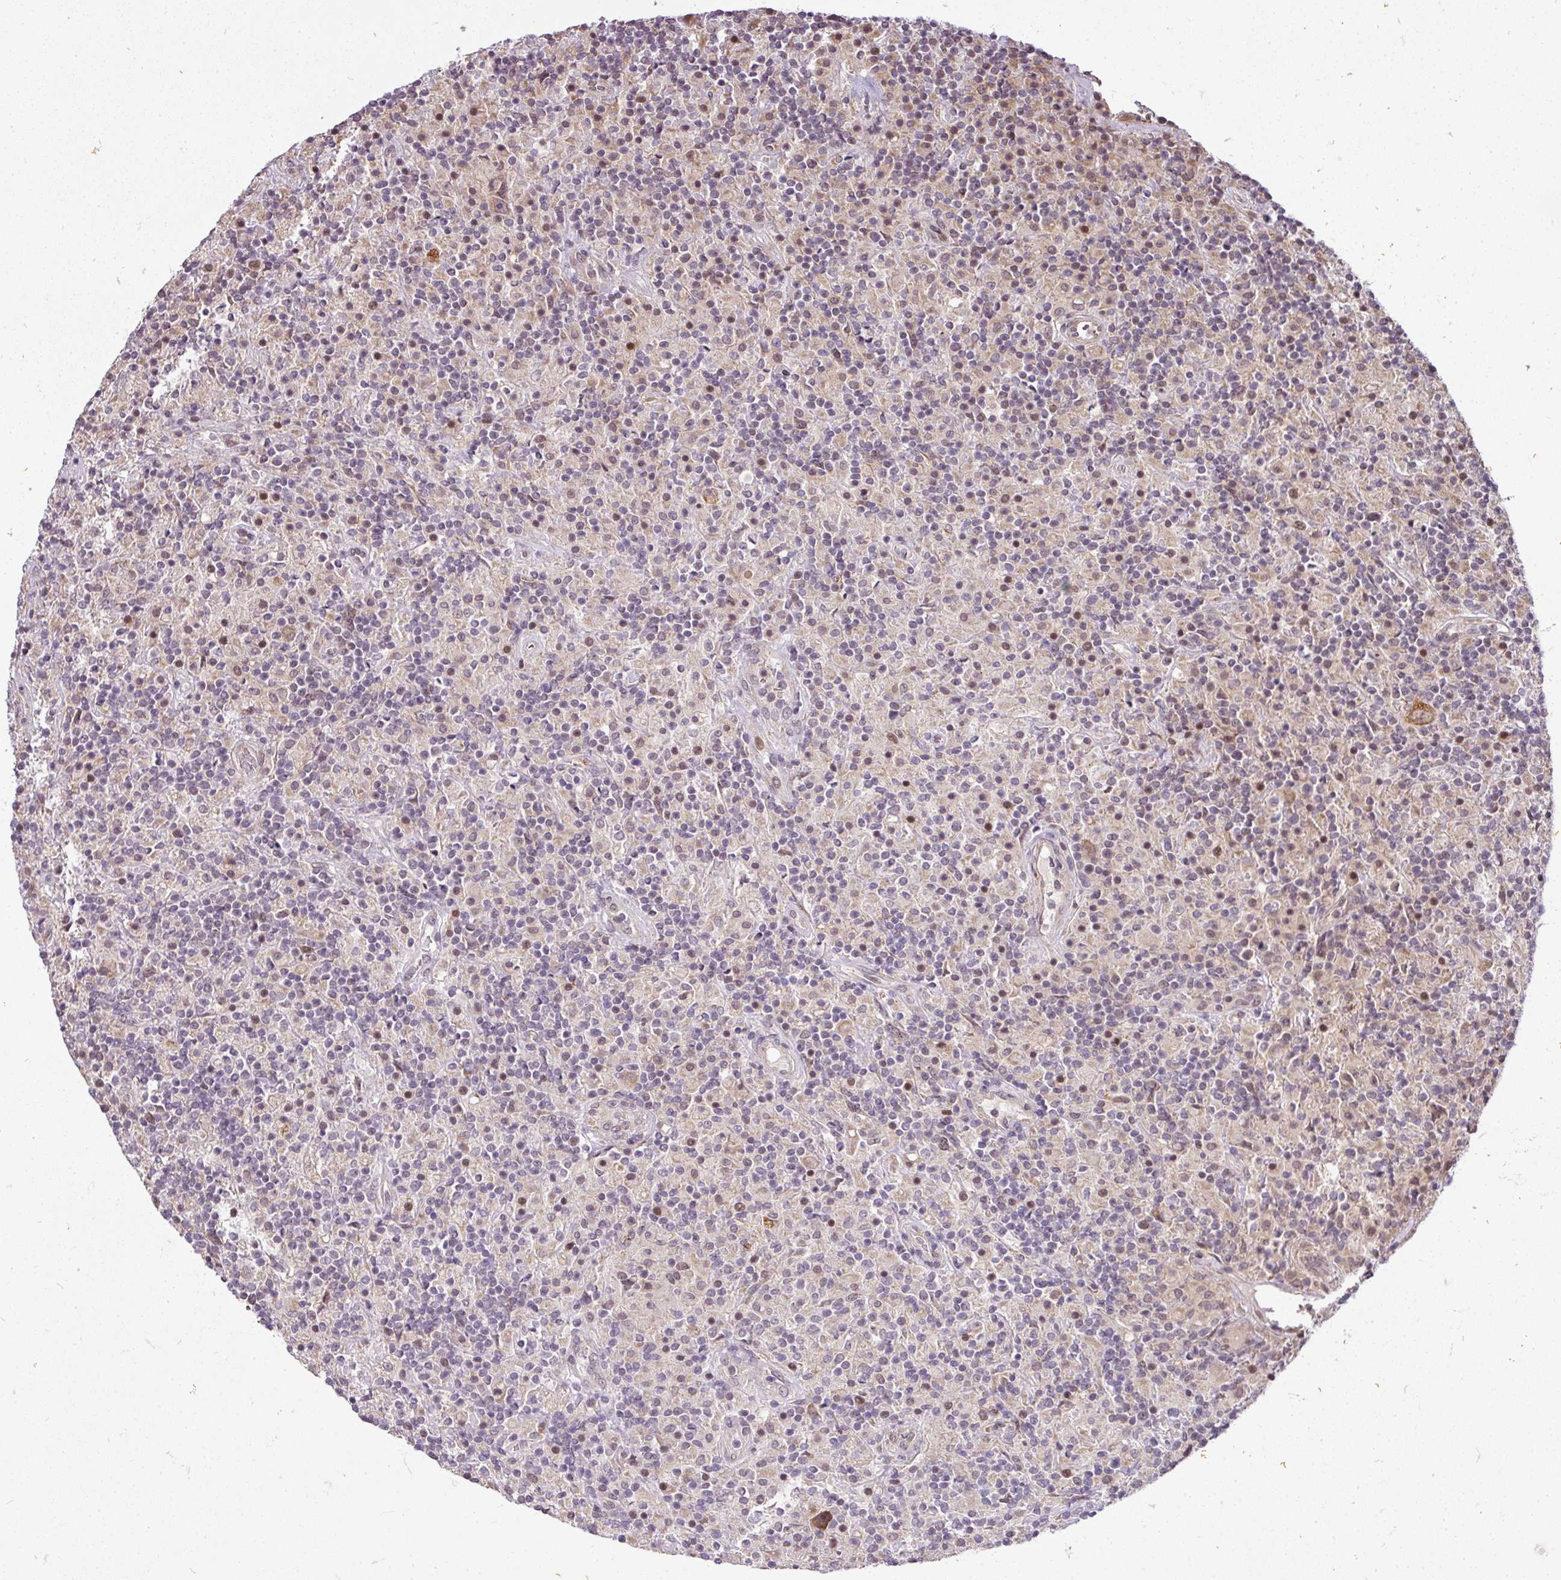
{"staining": {"intensity": "moderate", "quantity": ">75%", "location": "cytoplasmic/membranous"}, "tissue": "lymphoma", "cell_type": "Tumor cells", "image_type": "cancer", "snomed": [{"axis": "morphology", "description": "Hodgkin's disease, NOS"}, {"axis": "topography", "description": "Lymph node"}], "caption": "DAB (3,3'-diaminobenzidine) immunohistochemical staining of lymphoma displays moderate cytoplasmic/membranous protein staining in approximately >75% of tumor cells. (DAB (3,3'-diaminobenzidine) IHC, brown staining for protein, blue staining for nuclei).", "gene": "C1orf226", "patient": {"sex": "male", "age": 70}}